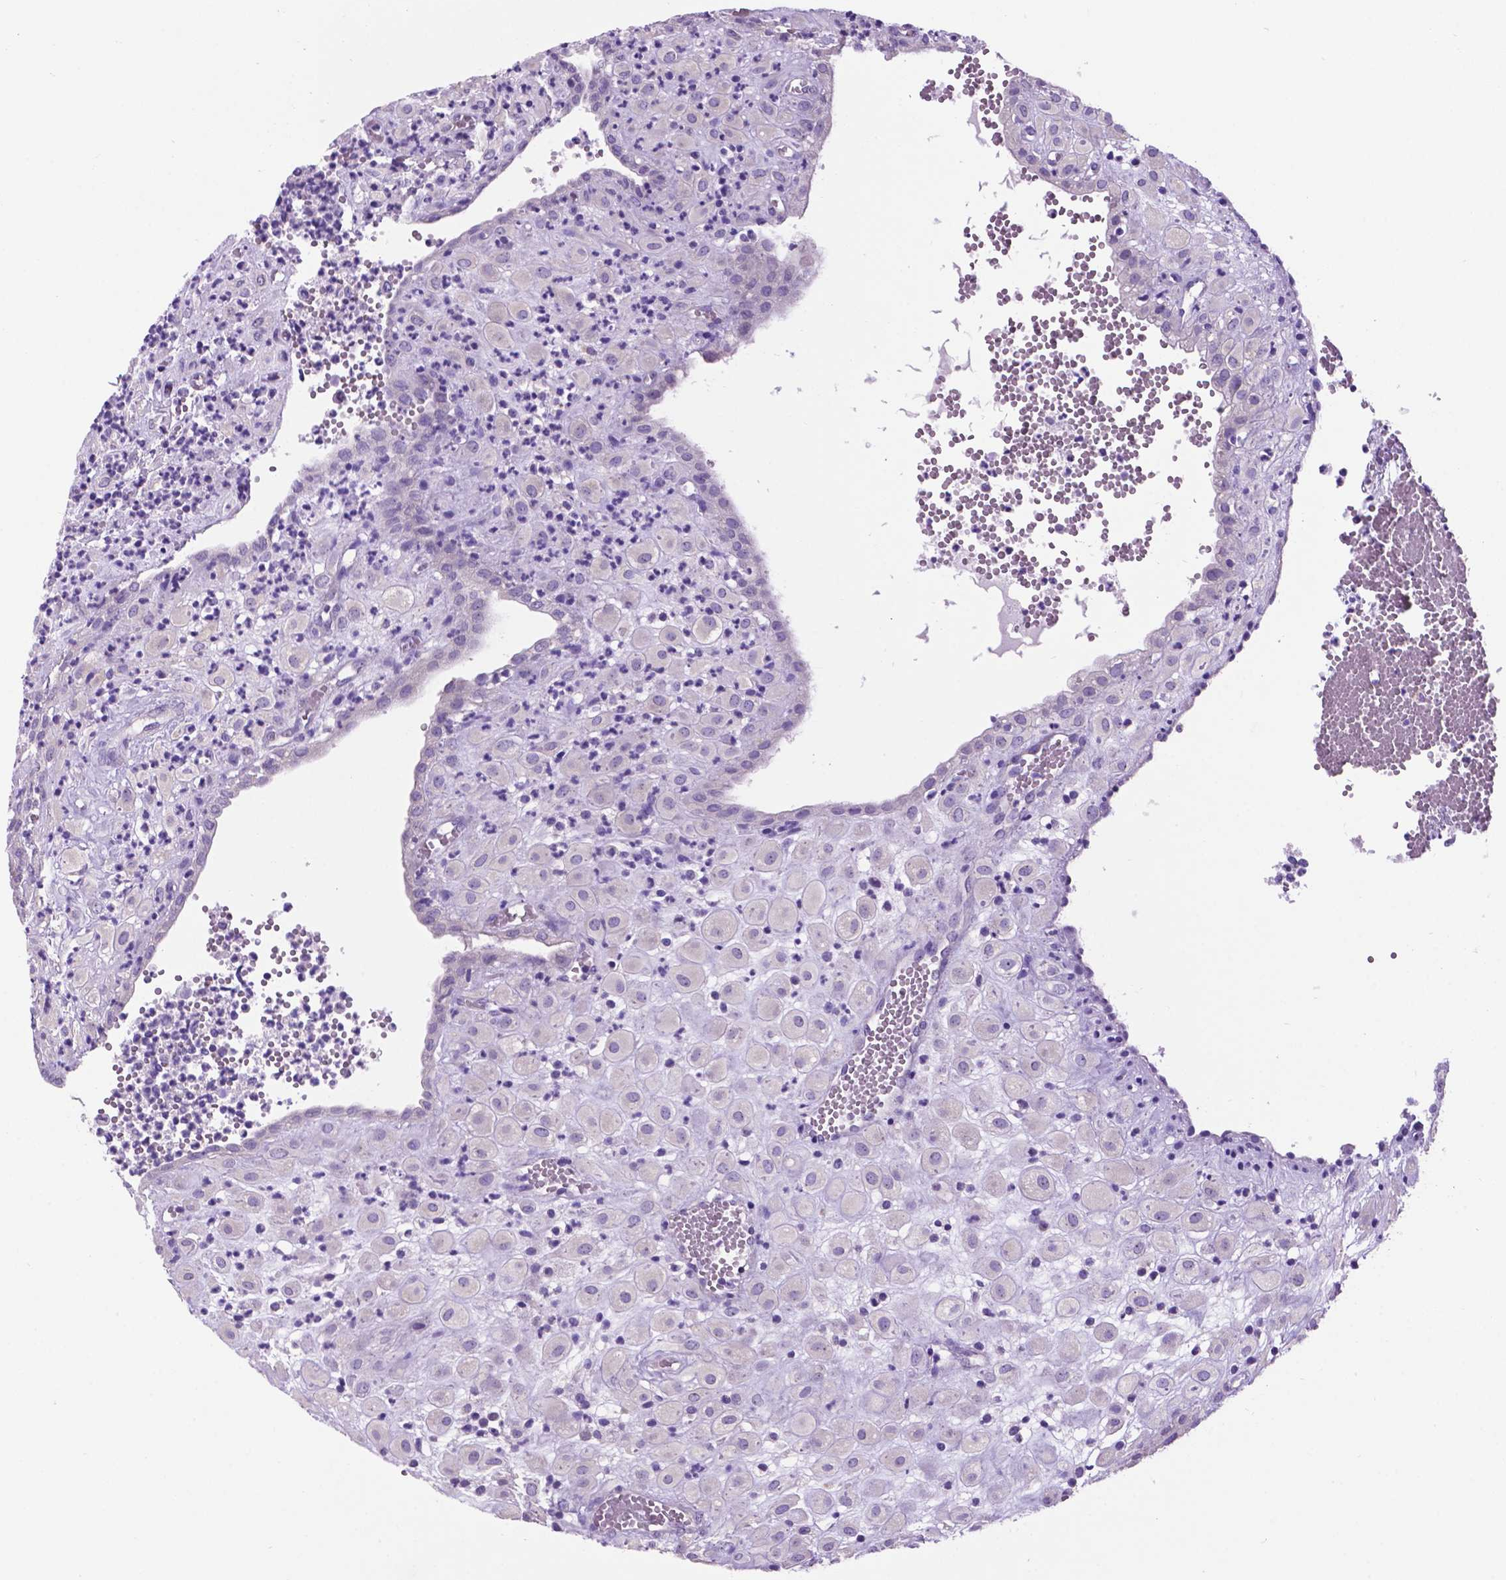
{"staining": {"intensity": "negative", "quantity": "none", "location": "none"}, "tissue": "placenta", "cell_type": "Decidual cells", "image_type": "normal", "snomed": [{"axis": "morphology", "description": "Normal tissue, NOS"}, {"axis": "topography", "description": "Placenta"}], "caption": "Immunohistochemical staining of normal human placenta displays no significant positivity in decidual cells. (DAB (3,3'-diaminobenzidine) immunohistochemistry (IHC) visualized using brightfield microscopy, high magnification).", "gene": "SPDYA", "patient": {"sex": "female", "age": 24}}